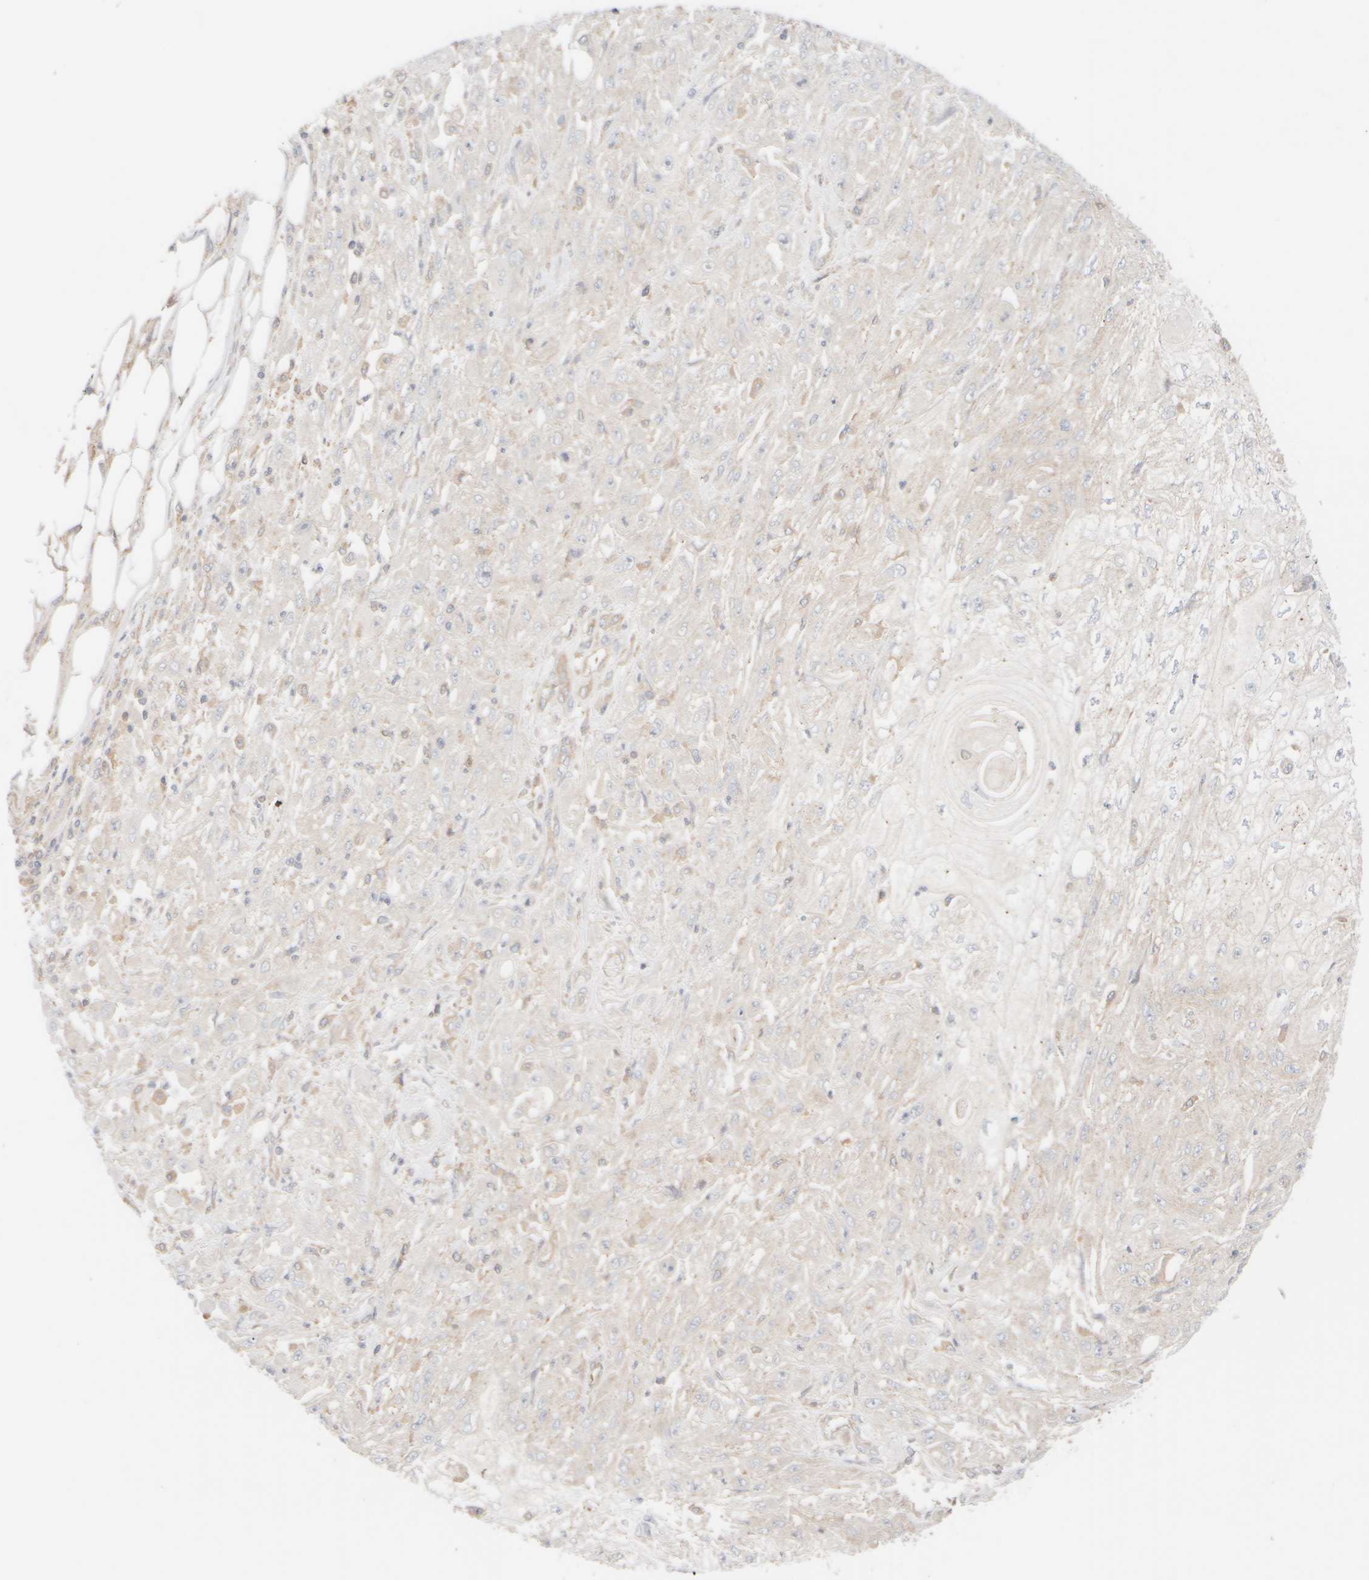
{"staining": {"intensity": "negative", "quantity": "none", "location": "none"}, "tissue": "skin cancer", "cell_type": "Tumor cells", "image_type": "cancer", "snomed": [{"axis": "morphology", "description": "Squamous cell carcinoma, NOS"}, {"axis": "morphology", "description": "Squamous cell carcinoma, metastatic, NOS"}, {"axis": "topography", "description": "Skin"}, {"axis": "topography", "description": "Lymph node"}], "caption": "Protein analysis of skin cancer shows no significant positivity in tumor cells.", "gene": "RABEP1", "patient": {"sex": "male", "age": 75}}